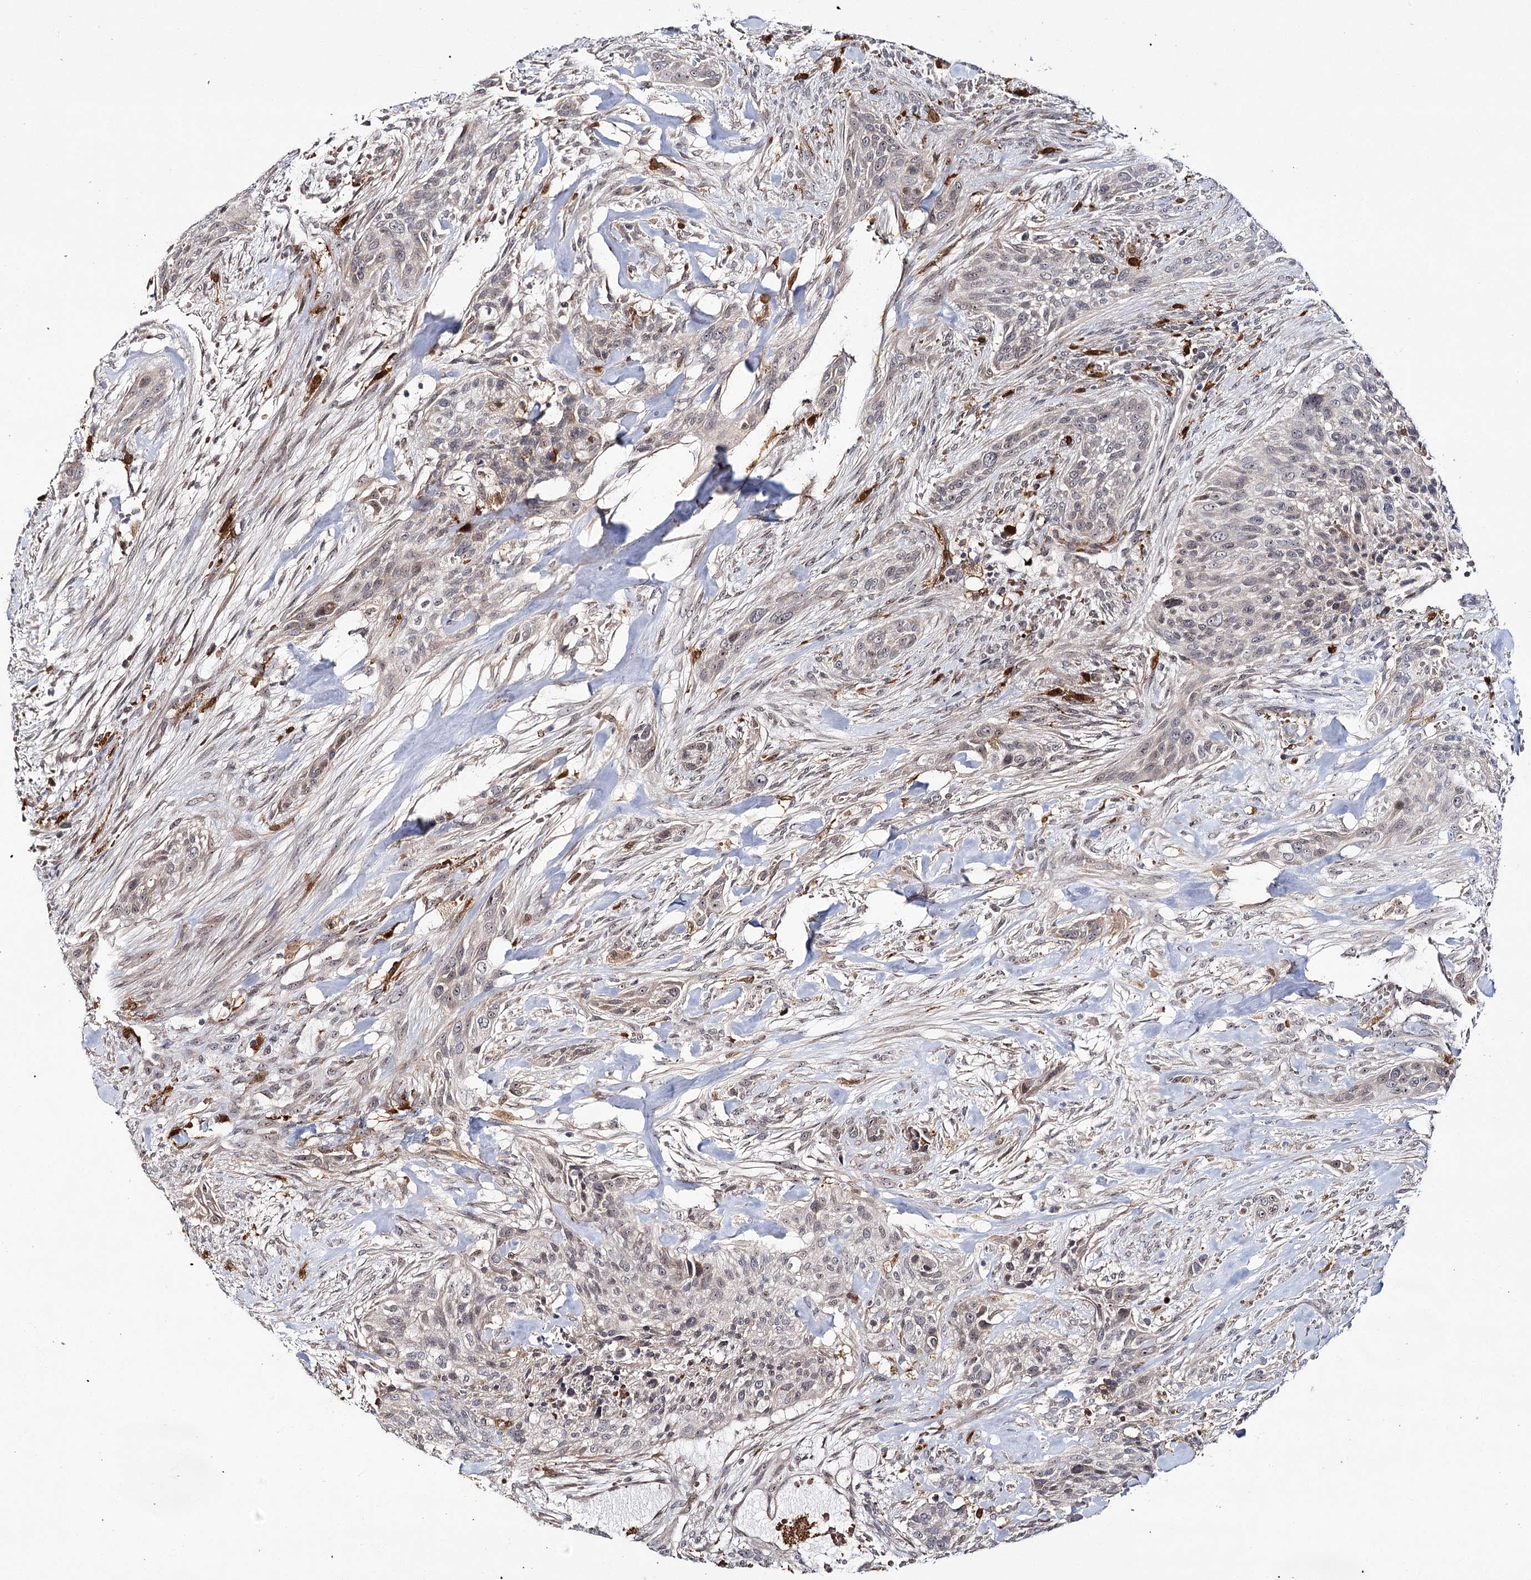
{"staining": {"intensity": "negative", "quantity": "none", "location": "none"}, "tissue": "urothelial cancer", "cell_type": "Tumor cells", "image_type": "cancer", "snomed": [{"axis": "morphology", "description": "Urothelial carcinoma, High grade"}, {"axis": "topography", "description": "Urinary bladder"}], "caption": "Urothelial cancer stained for a protein using immunohistochemistry exhibits no positivity tumor cells.", "gene": "WDR36", "patient": {"sex": "male", "age": 35}}